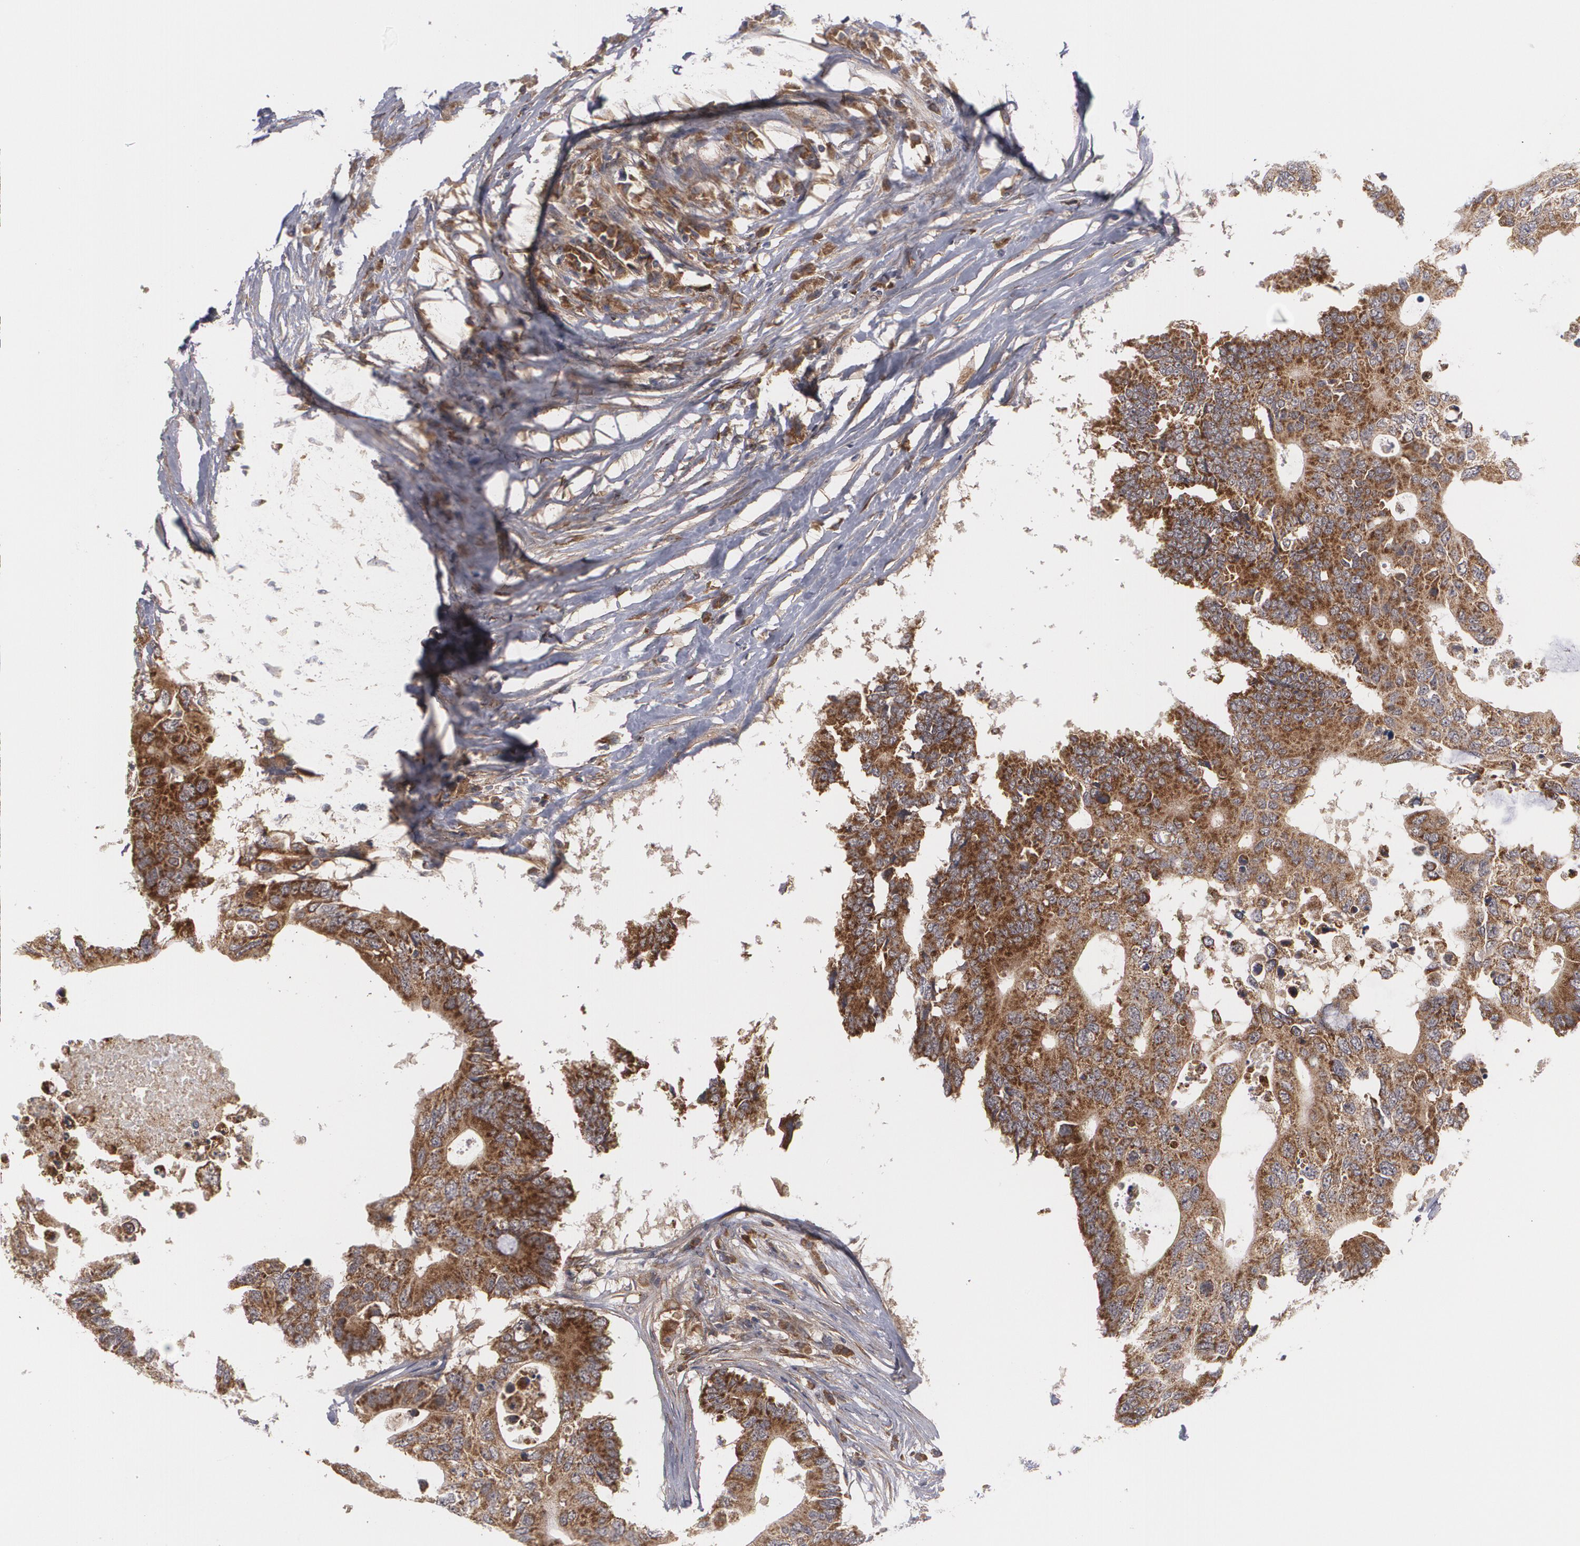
{"staining": {"intensity": "moderate", "quantity": ">75%", "location": "cytoplasmic/membranous"}, "tissue": "colorectal cancer", "cell_type": "Tumor cells", "image_type": "cancer", "snomed": [{"axis": "morphology", "description": "Adenocarcinoma, NOS"}, {"axis": "topography", "description": "Colon"}], "caption": "A brown stain highlights moderate cytoplasmic/membranous positivity of a protein in human colorectal cancer tumor cells. (Brightfield microscopy of DAB IHC at high magnification).", "gene": "BMP6", "patient": {"sex": "male", "age": 71}}